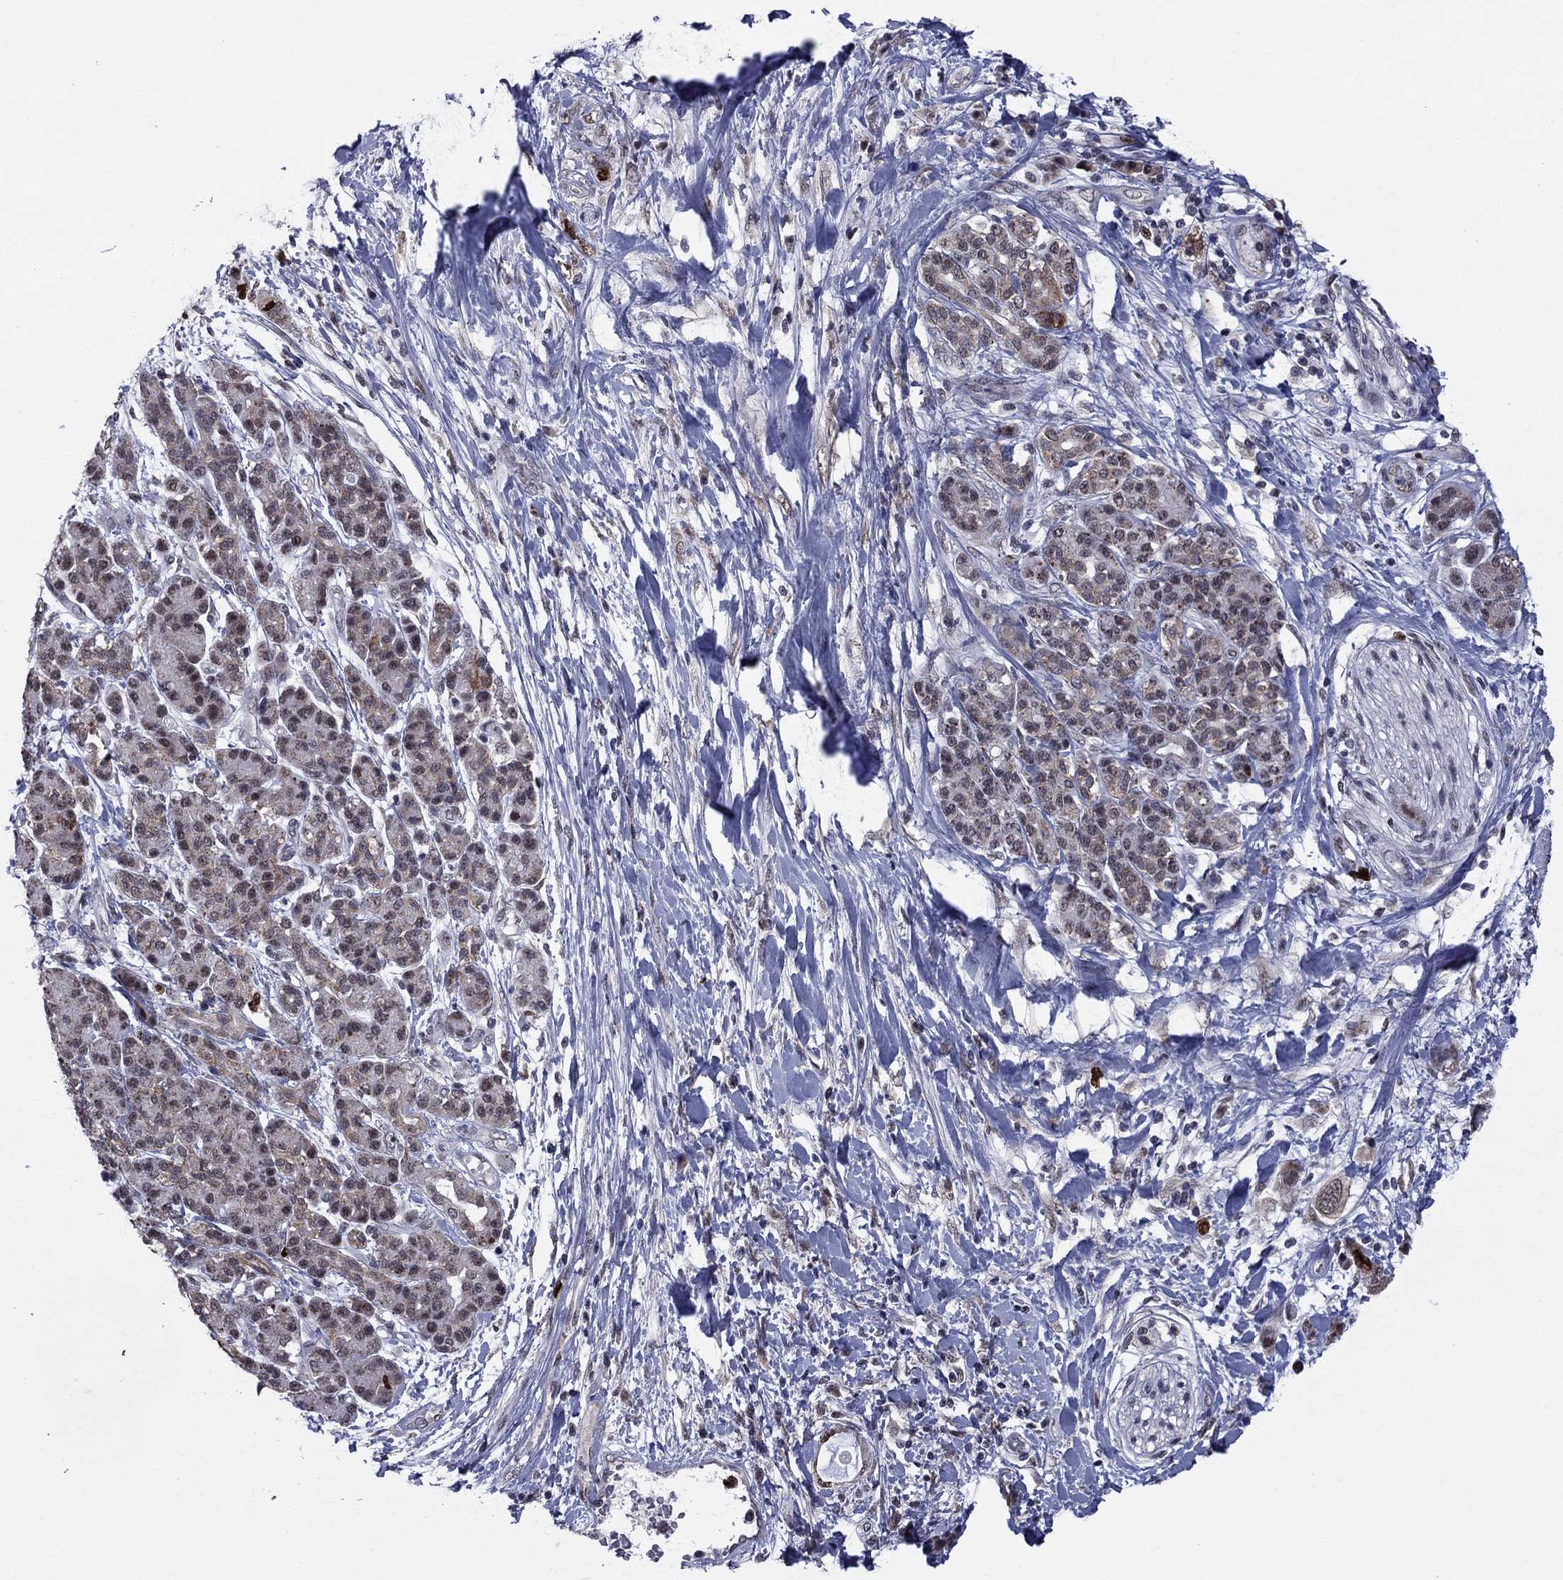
{"staining": {"intensity": "moderate", "quantity": "25%-75%", "location": "nuclear"}, "tissue": "pancreatic cancer", "cell_type": "Tumor cells", "image_type": "cancer", "snomed": [{"axis": "morphology", "description": "Adenocarcinoma, NOS"}, {"axis": "topography", "description": "Pancreas"}], "caption": "IHC image of neoplastic tissue: human pancreatic cancer stained using immunohistochemistry shows medium levels of moderate protein expression localized specifically in the nuclear of tumor cells, appearing as a nuclear brown color.", "gene": "CDCA5", "patient": {"sex": "female", "age": 56}}